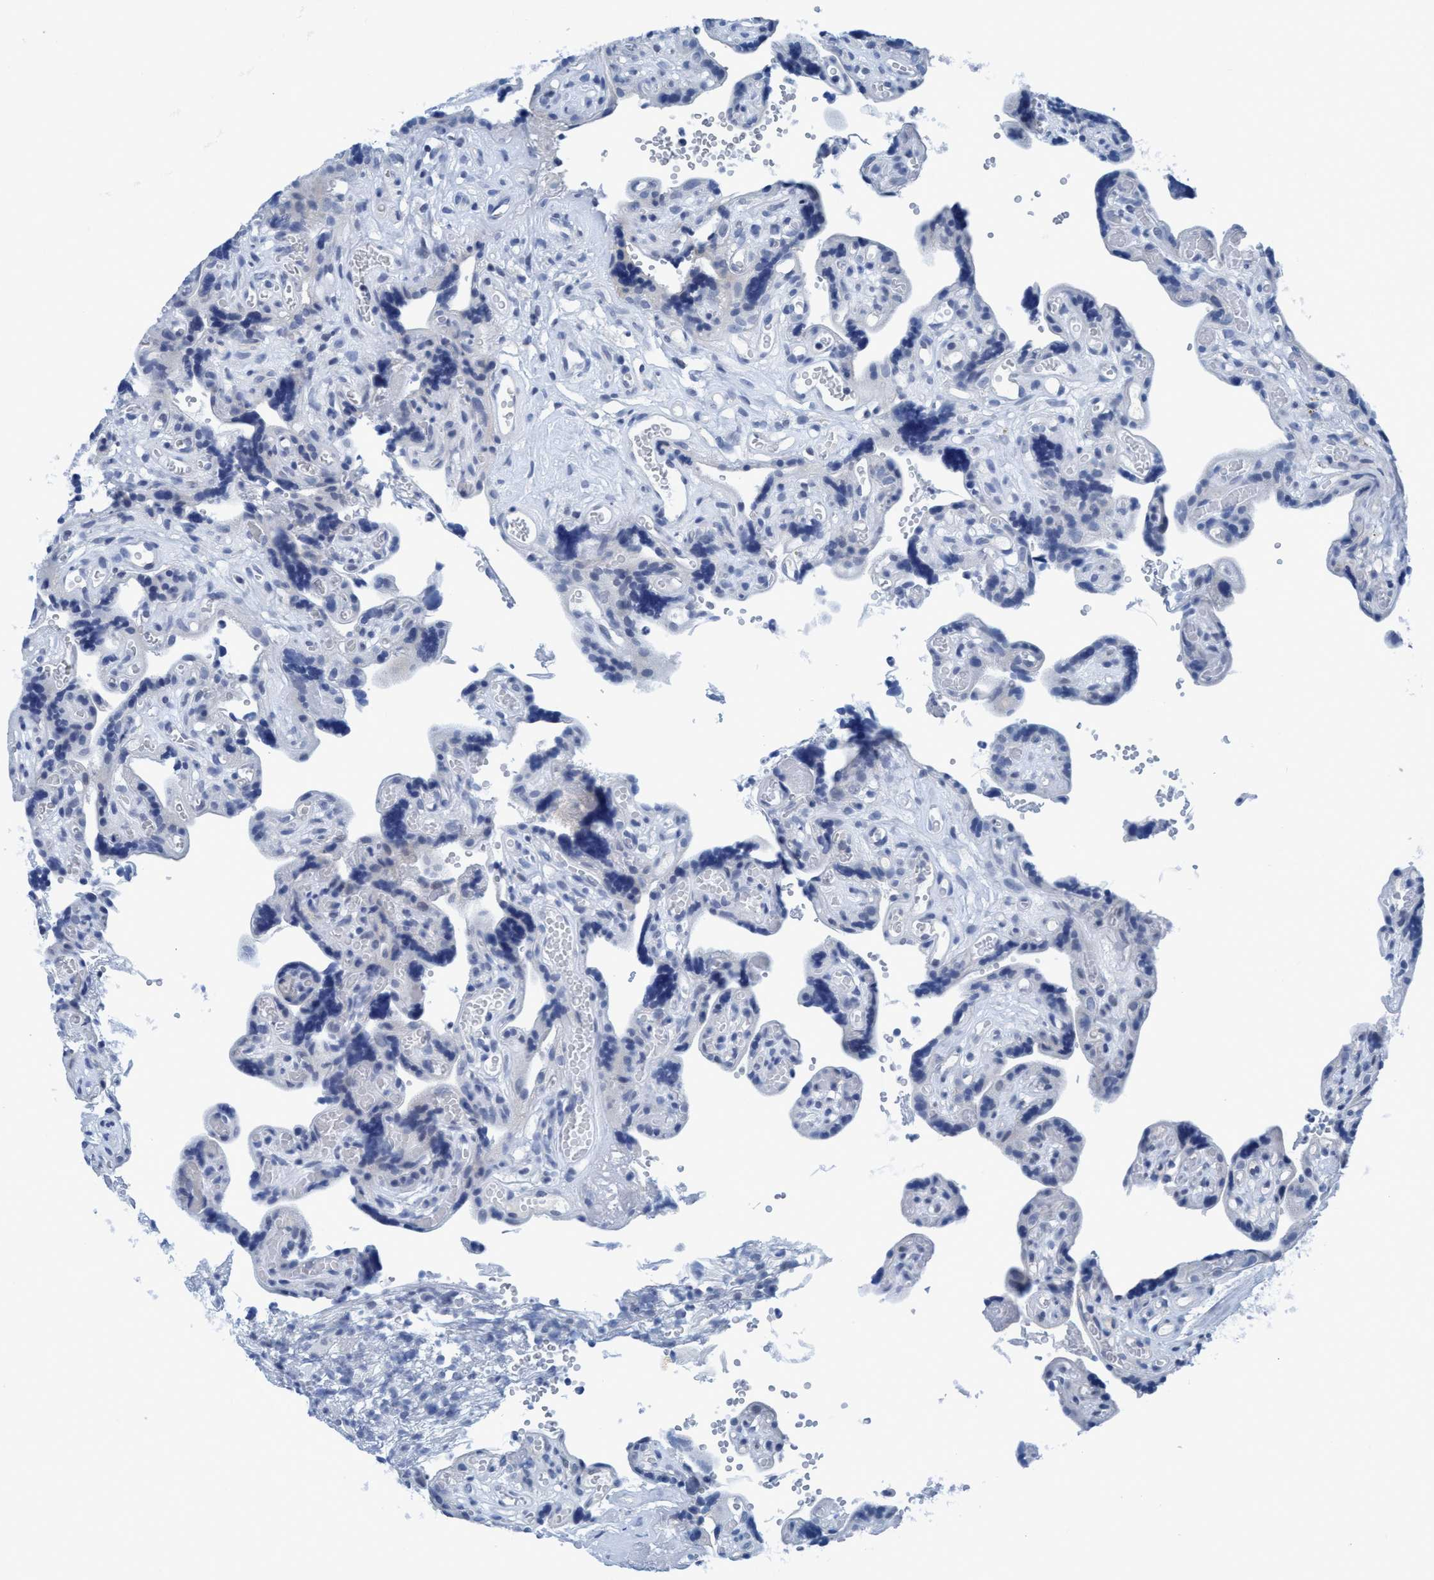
{"staining": {"intensity": "negative", "quantity": "none", "location": "none"}, "tissue": "placenta", "cell_type": "Decidual cells", "image_type": "normal", "snomed": [{"axis": "morphology", "description": "Normal tissue, NOS"}, {"axis": "topography", "description": "Placenta"}], "caption": "The micrograph demonstrates no significant expression in decidual cells of placenta.", "gene": "DNAI1", "patient": {"sex": "female", "age": 30}}